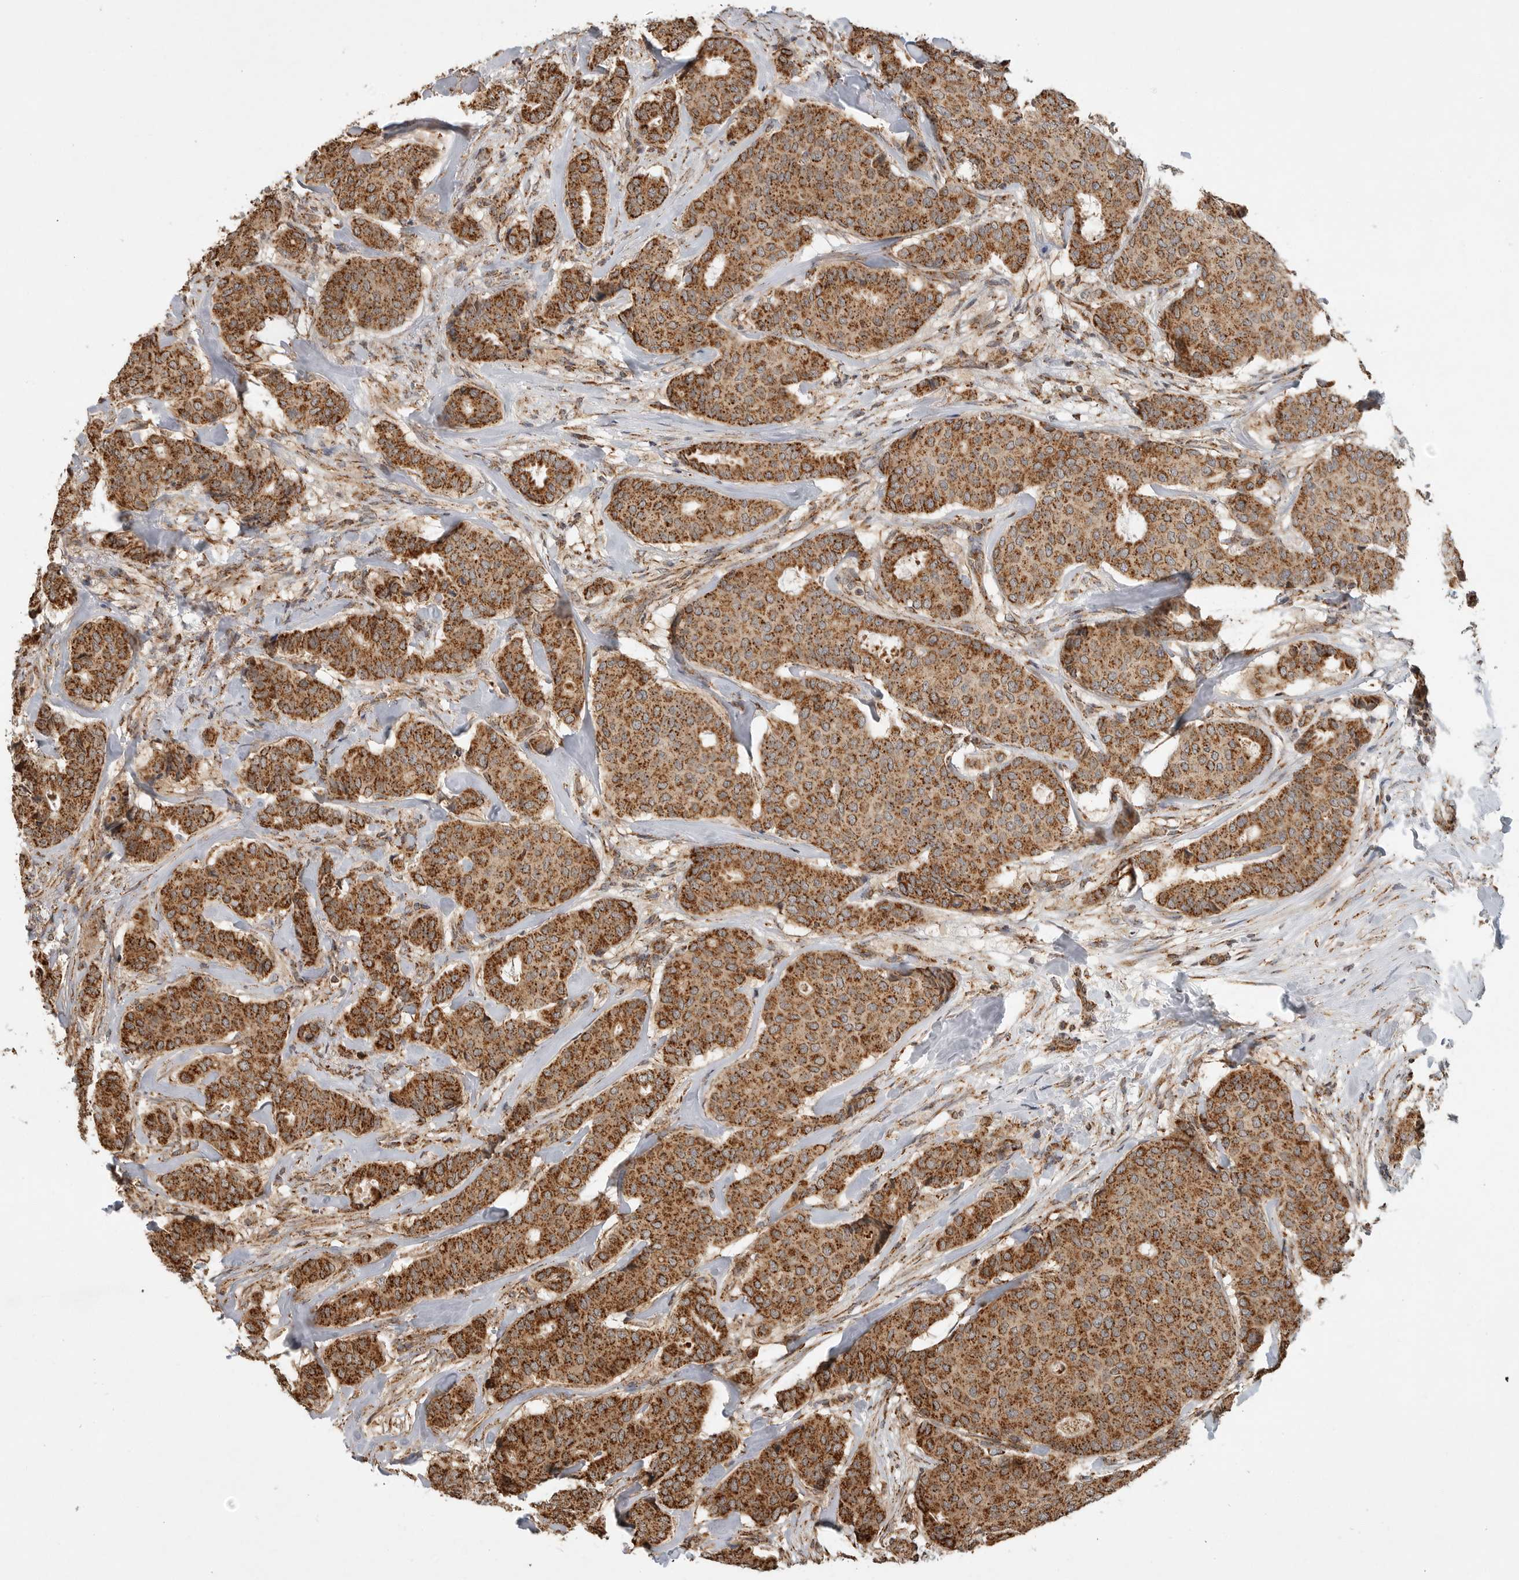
{"staining": {"intensity": "strong", "quantity": ">75%", "location": "cytoplasmic/membranous"}, "tissue": "breast cancer", "cell_type": "Tumor cells", "image_type": "cancer", "snomed": [{"axis": "morphology", "description": "Duct carcinoma"}, {"axis": "topography", "description": "Breast"}], "caption": "DAB immunohistochemical staining of breast cancer exhibits strong cytoplasmic/membranous protein expression in approximately >75% of tumor cells. The protein is shown in brown color, while the nuclei are stained blue.", "gene": "GCNT2", "patient": {"sex": "female", "age": 75}}